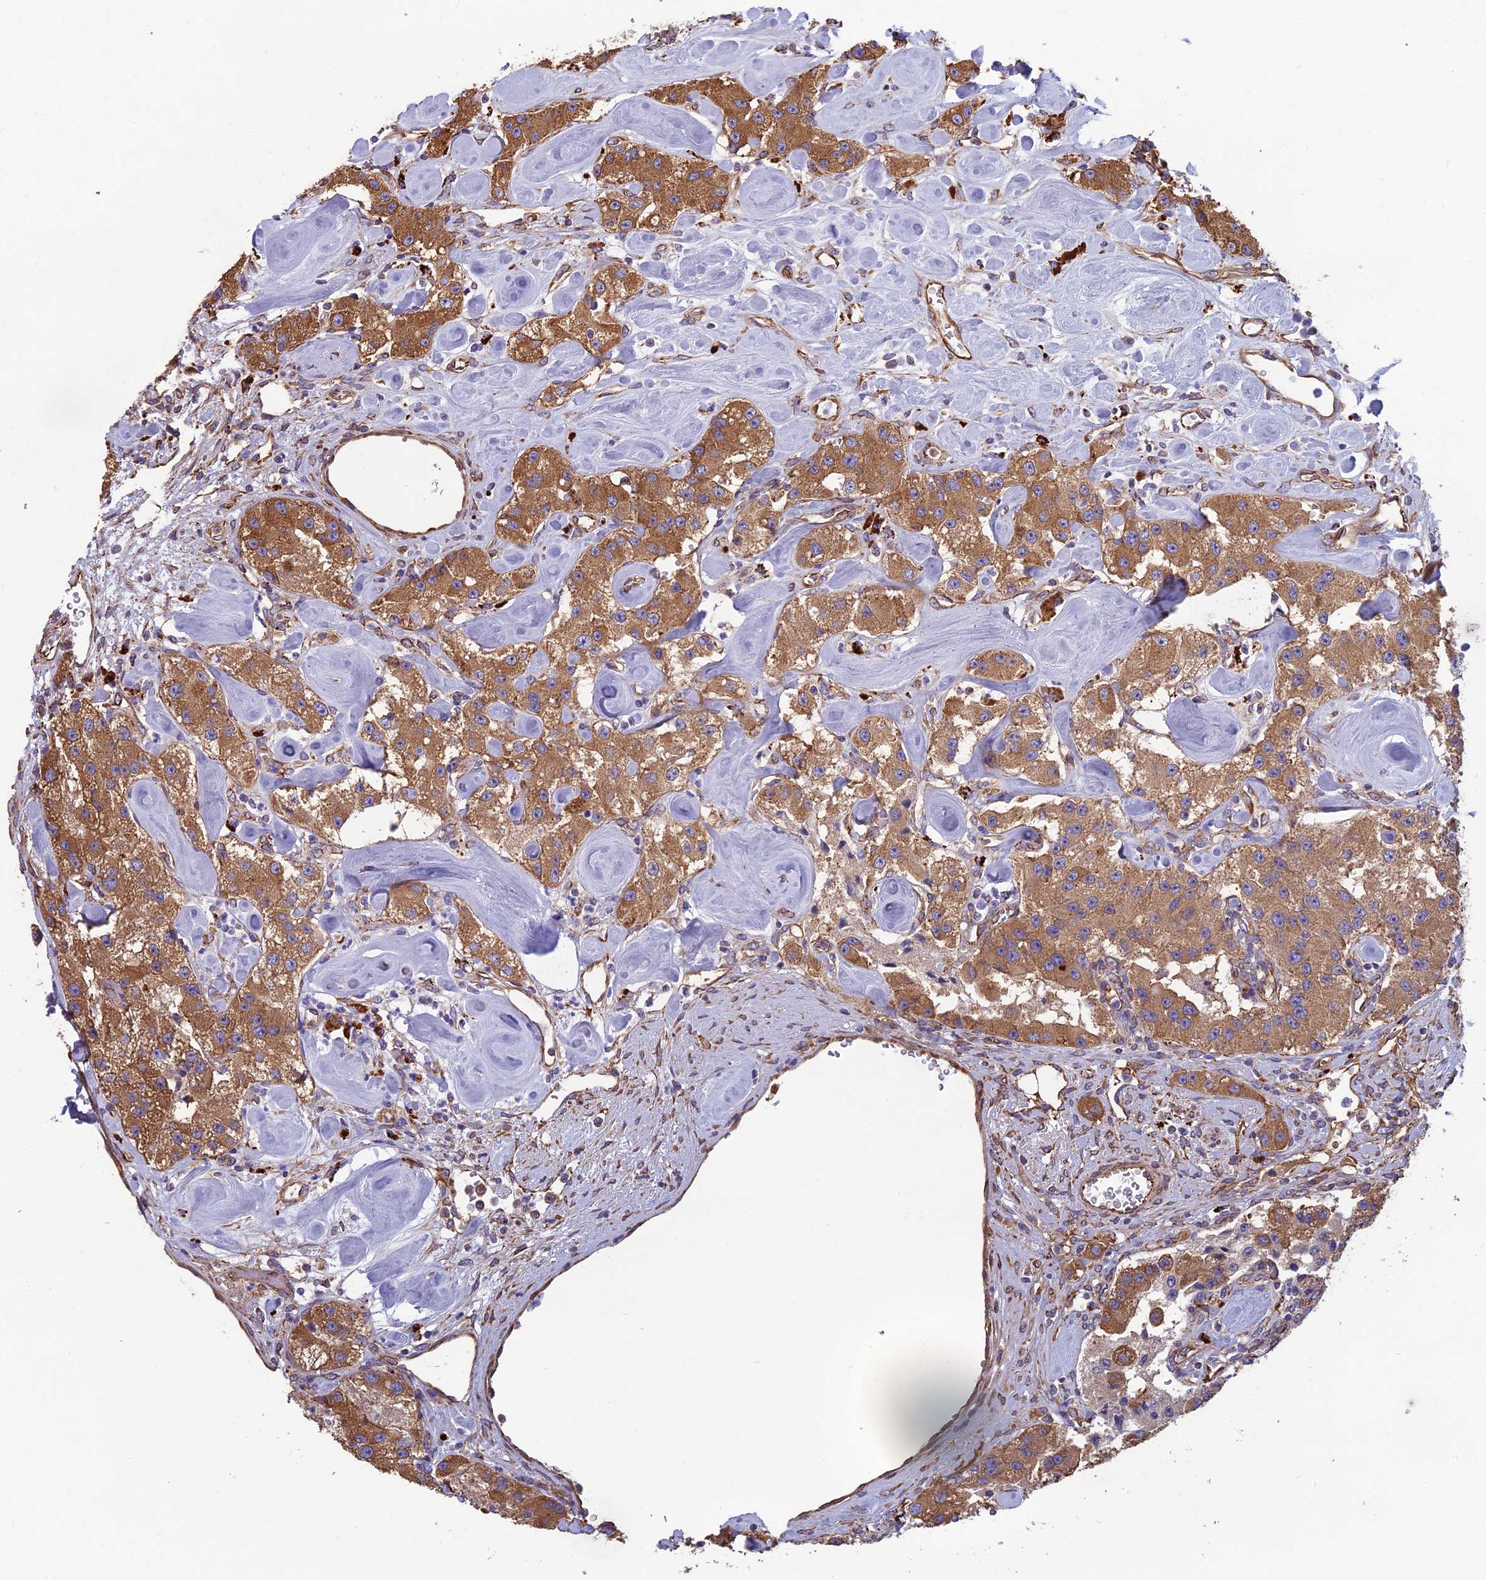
{"staining": {"intensity": "moderate", "quantity": ">75%", "location": "cytoplasmic/membranous"}, "tissue": "carcinoid", "cell_type": "Tumor cells", "image_type": "cancer", "snomed": [{"axis": "morphology", "description": "Carcinoid, malignant, NOS"}, {"axis": "topography", "description": "Pancreas"}], "caption": "Human carcinoid stained with a protein marker demonstrates moderate staining in tumor cells.", "gene": "SPDL1", "patient": {"sex": "male", "age": 41}}